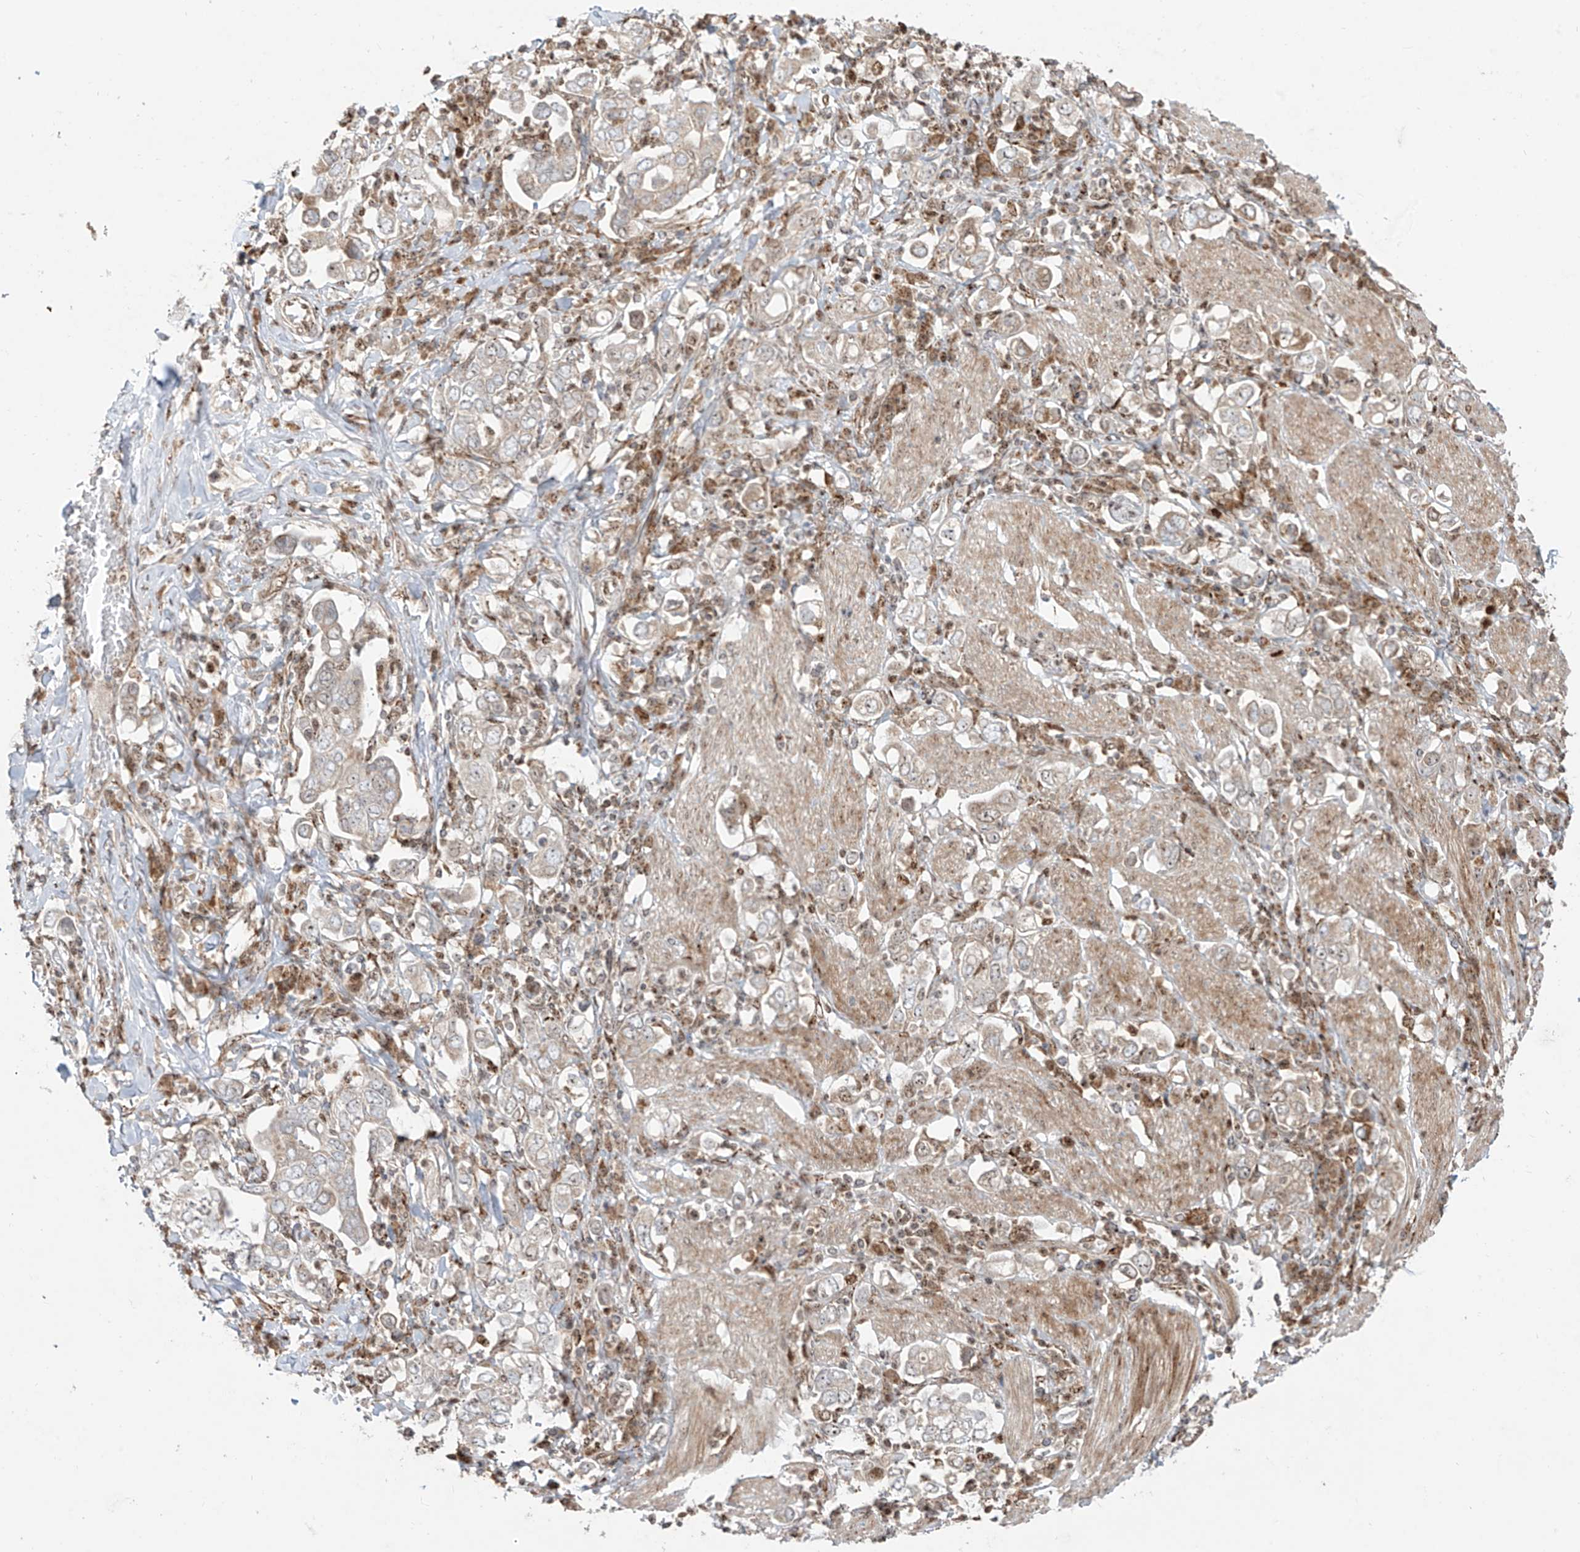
{"staining": {"intensity": "moderate", "quantity": "<25%", "location": "nuclear"}, "tissue": "stomach cancer", "cell_type": "Tumor cells", "image_type": "cancer", "snomed": [{"axis": "morphology", "description": "Adenocarcinoma, NOS"}, {"axis": "topography", "description": "Stomach, upper"}], "caption": "Protein expression analysis of stomach adenocarcinoma exhibits moderate nuclear positivity in about <25% of tumor cells. (IHC, brightfield microscopy, high magnification).", "gene": "ZBTB8A", "patient": {"sex": "male", "age": 62}}